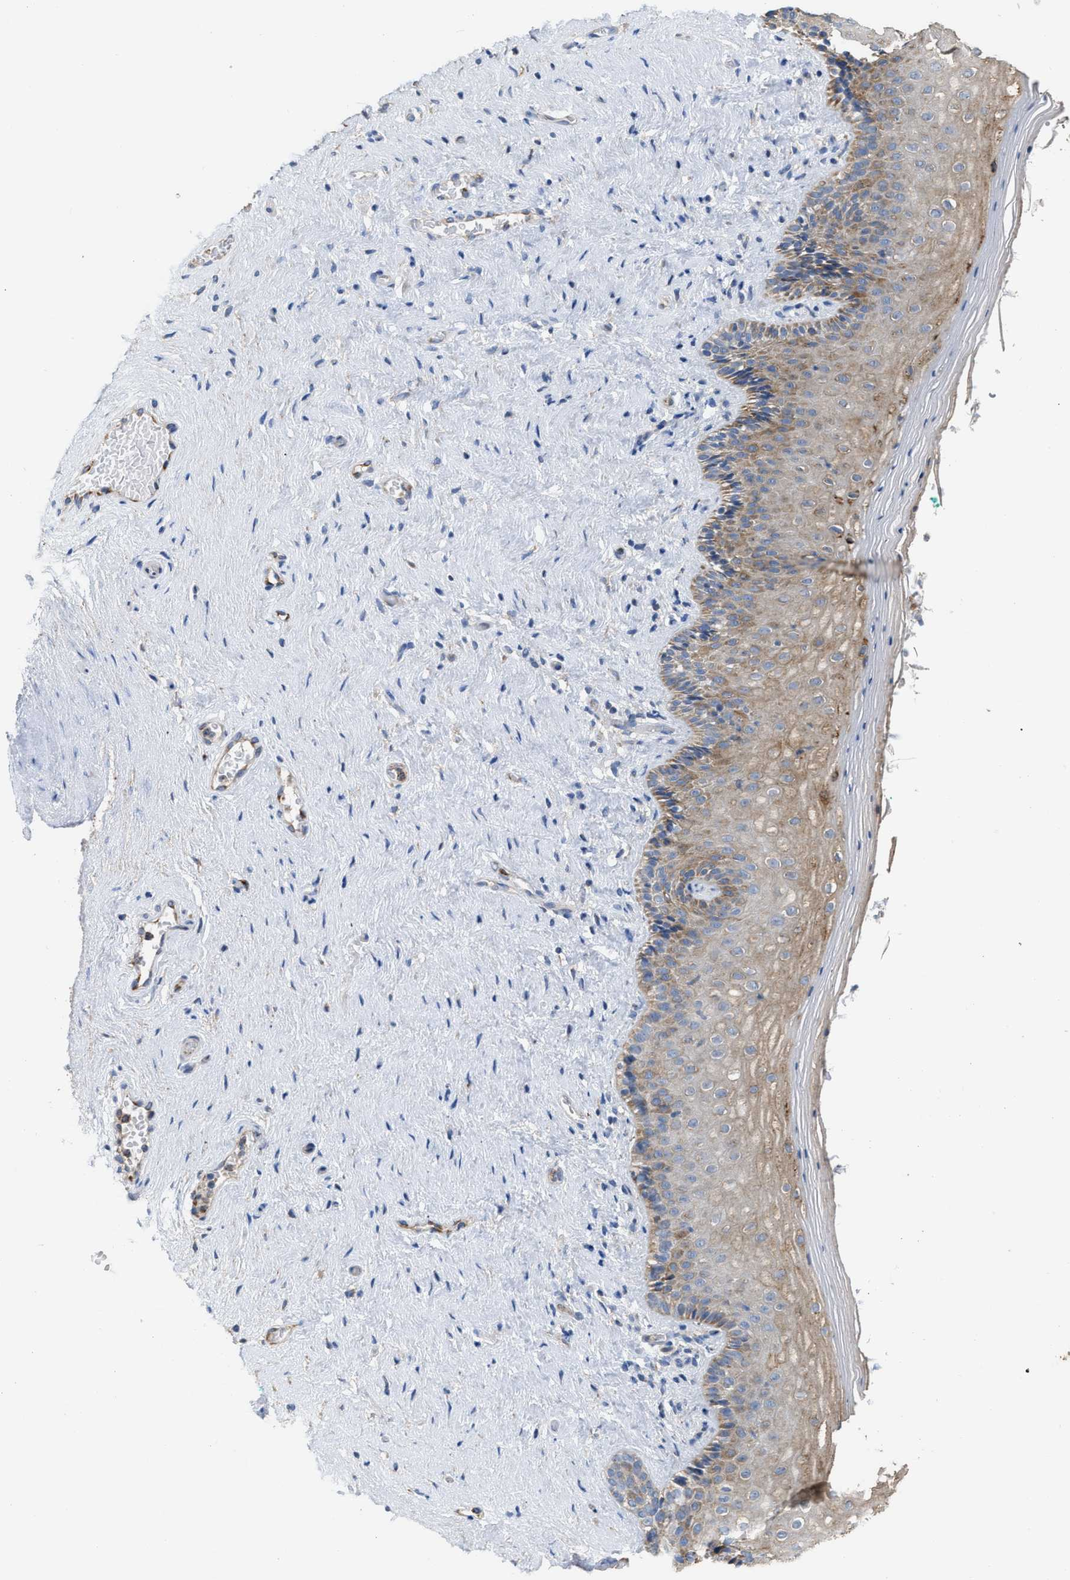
{"staining": {"intensity": "moderate", "quantity": ">75%", "location": "cytoplasmic/membranous"}, "tissue": "vagina", "cell_type": "Squamous epithelial cells", "image_type": "normal", "snomed": [{"axis": "morphology", "description": "Normal tissue, NOS"}, {"axis": "topography", "description": "Vagina"}], "caption": "Normal vagina exhibits moderate cytoplasmic/membranous staining in about >75% of squamous epithelial cells, visualized by immunohistochemistry. (IHC, brightfield microscopy, high magnification).", "gene": "AK2", "patient": {"sex": "female", "age": 44}}